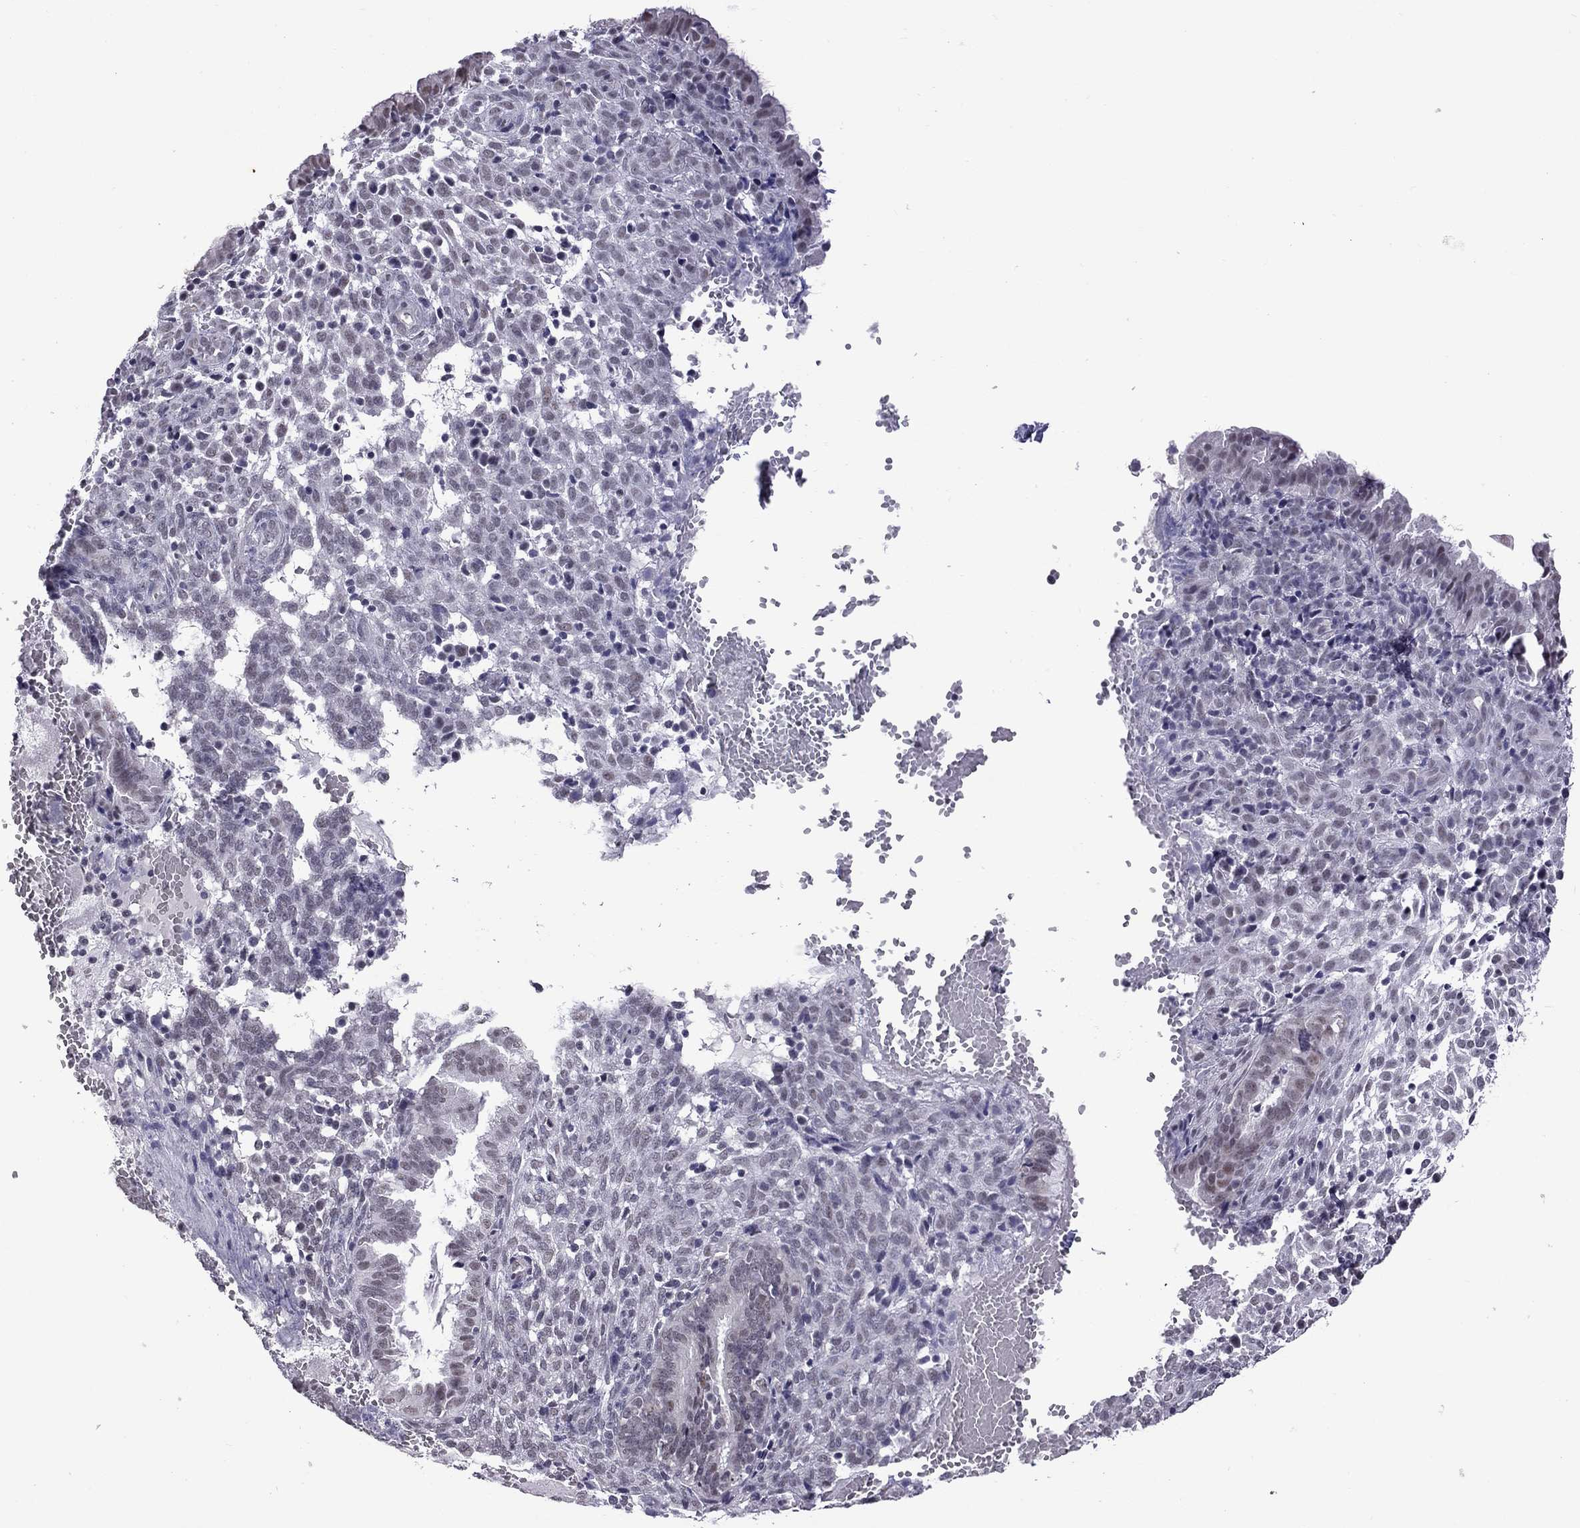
{"staining": {"intensity": "negative", "quantity": "none", "location": "none"}, "tissue": "endometrium", "cell_type": "Cells in endometrial stroma", "image_type": "normal", "snomed": [{"axis": "morphology", "description": "Normal tissue, NOS"}, {"axis": "topography", "description": "Endometrium"}], "caption": "Unremarkable endometrium was stained to show a protein in brown. There is no significant staining in cells in endometrial stroma. (Brightfield microscopy of DAB immunohistochemistry (IHC) at high magnification).", "gene": "PPP1R3A", "patient": {"sex": "female", "age": 42}}